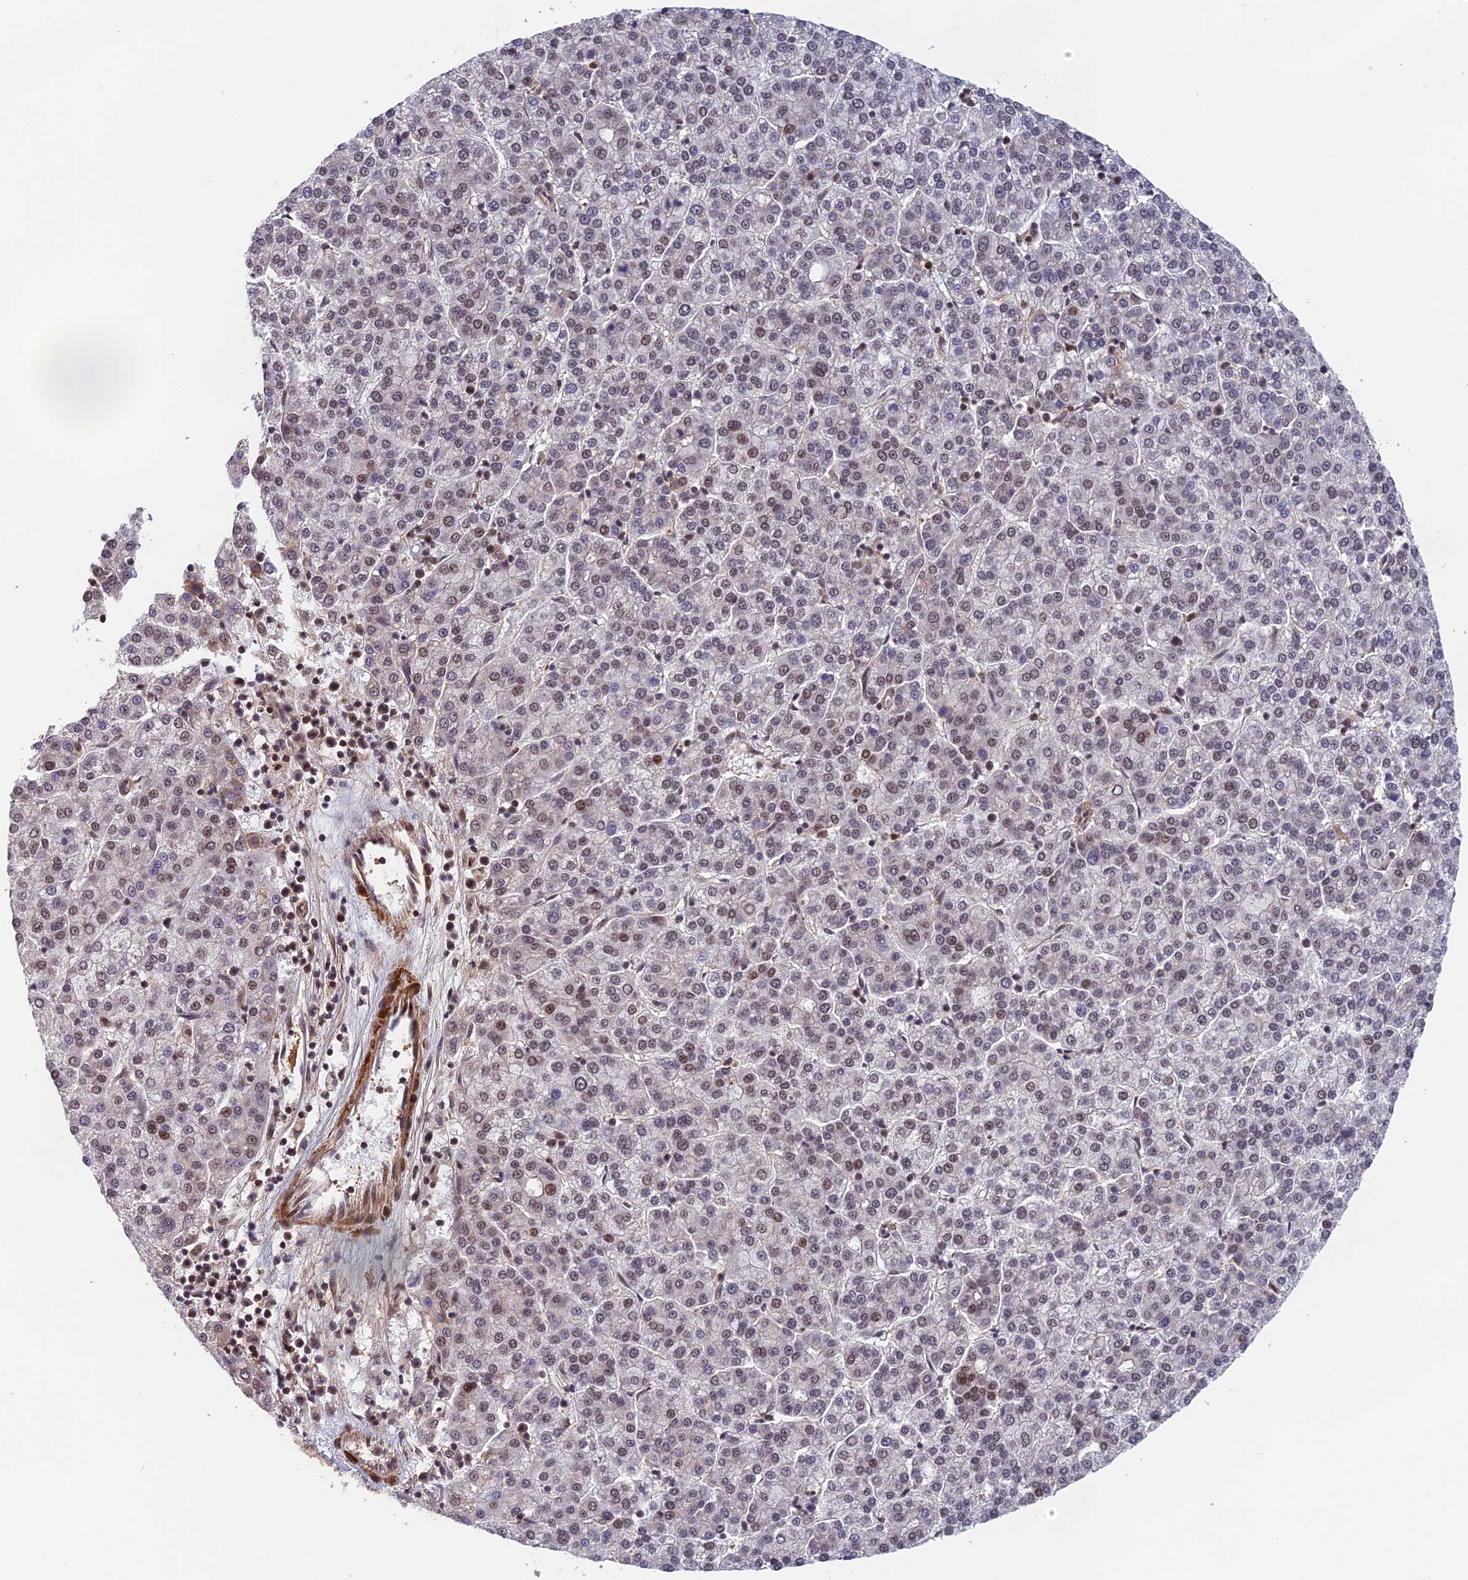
{"staining": {"intensity": "weak", "quantity": "25%-75%", "location": "nuclear"}, "tissue": "liver cancer", "cell_type": "Tumor cells", "image_type": "cancer", "snomed": [{"axis": "morphology", "description": "Carcinoma, Hepatocellular, NOS"}, {"axis": "topography", "description": "Liver"}], "caption": "Immunohistochemistry image of neoplastic tissue: liver cancer (hepatocellular carcinoma) stained using immunohistochemistry shows low levels of weak protein expression localized specifically in the nuclear of tumor cells, appearing as a nuclear brown color.", "gene": "OSBPL1A", "patient": {"sex": "female", "age": 58}}